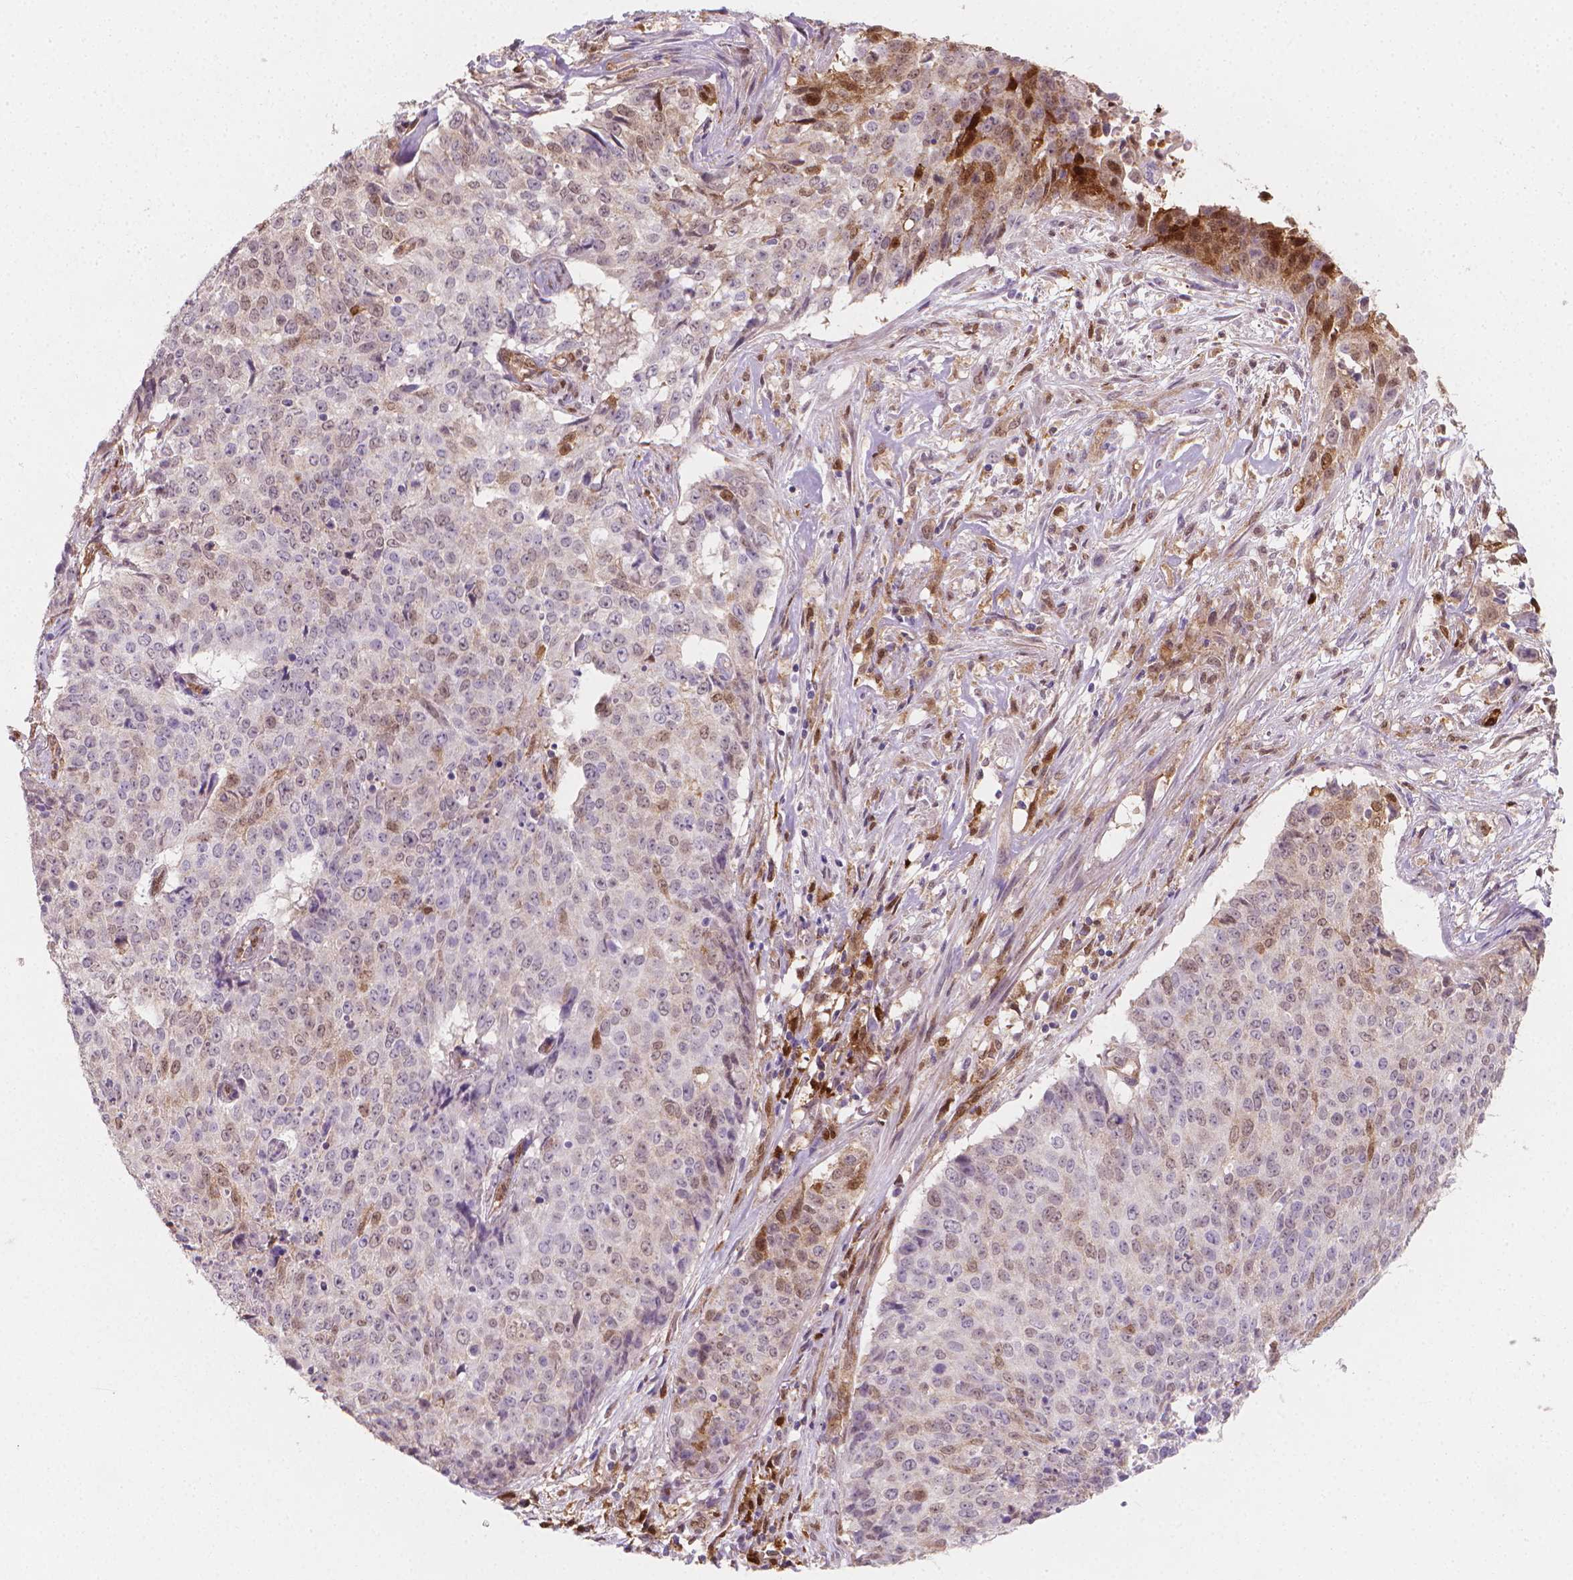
{"staining": {"intensity": "negative", "quantity": "none", "location": "none"}, "tissue": "lung cancer", "cell_type": "Tumor cells", "image_type": "cancer", "snomed": [{"axis": "morphology", "description": "Normal tissue, NOS"}, {"axis": "morphology", "description": "Squamous cell carcinoma, NOS"}, {"axis": "topography", "description": "Bronchus"}, {"axis": "topography", "description": "Lung"}], "caption": "The histopathology image demonstrates no staining of tumor cells in squamous cell carcinoma (lung). Nuclei are stained in blue.", "gene": "TNFAIP2", "patient": {"sex": "male", "age": 64}}